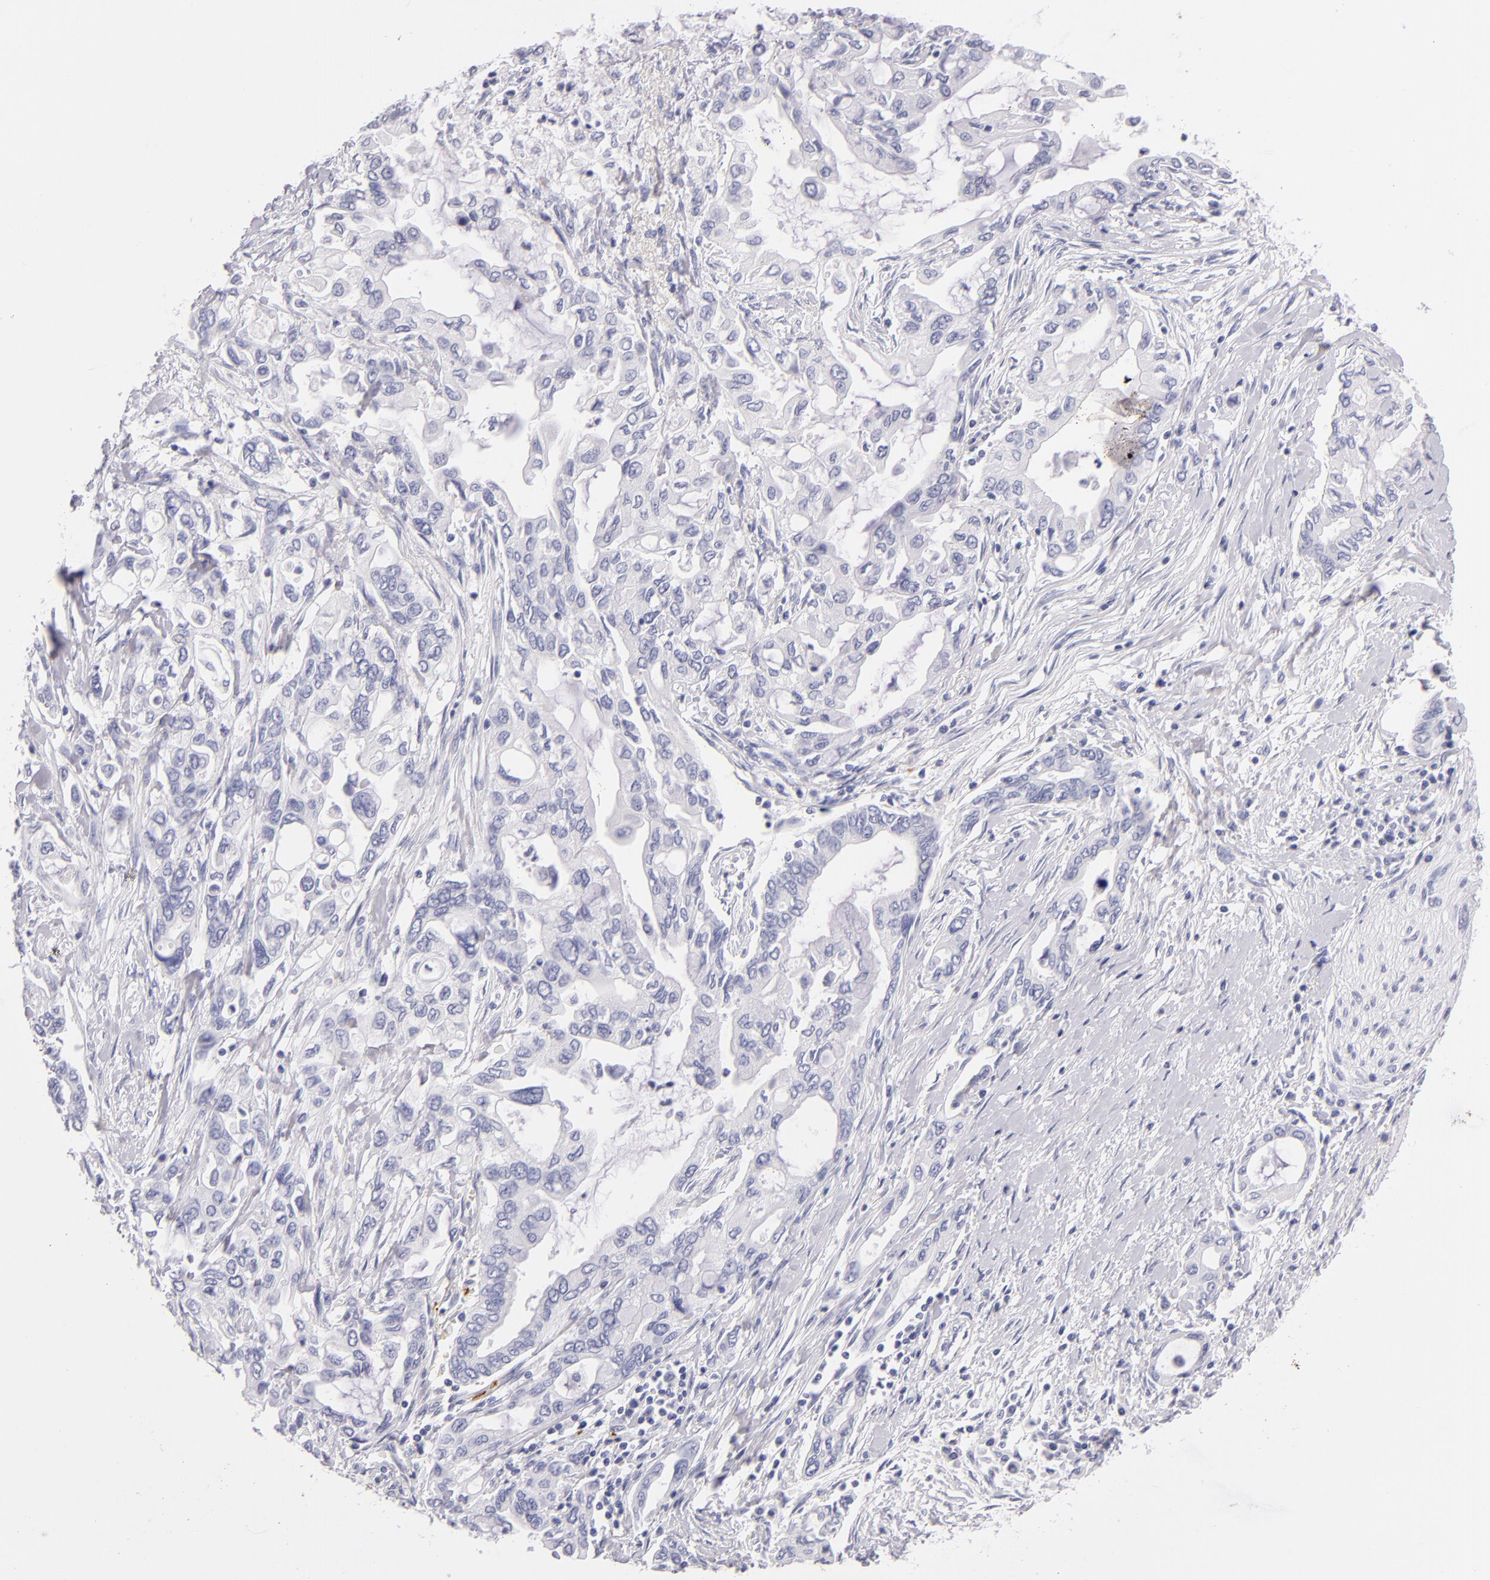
{"staining": {"intensity": "negative", "quantity": "none", "location": "none"}, "tissue": "pancreatic cancer", "cell_type": "Tumor cells", "image_type": "cancer", "snomed": [{"axis": "morphology", "description": "Adenocarcinoma, NOS"}, {"axis": "topography", "description": "Pancreas"}], "caption": "This is an immunohistochemistry histopathology image of pancreatic cancer (adenocarcinoma). There is no staining in tumor cells.", "gene": "GP1BA", "patient": {"sex": "female", "age": 57}}